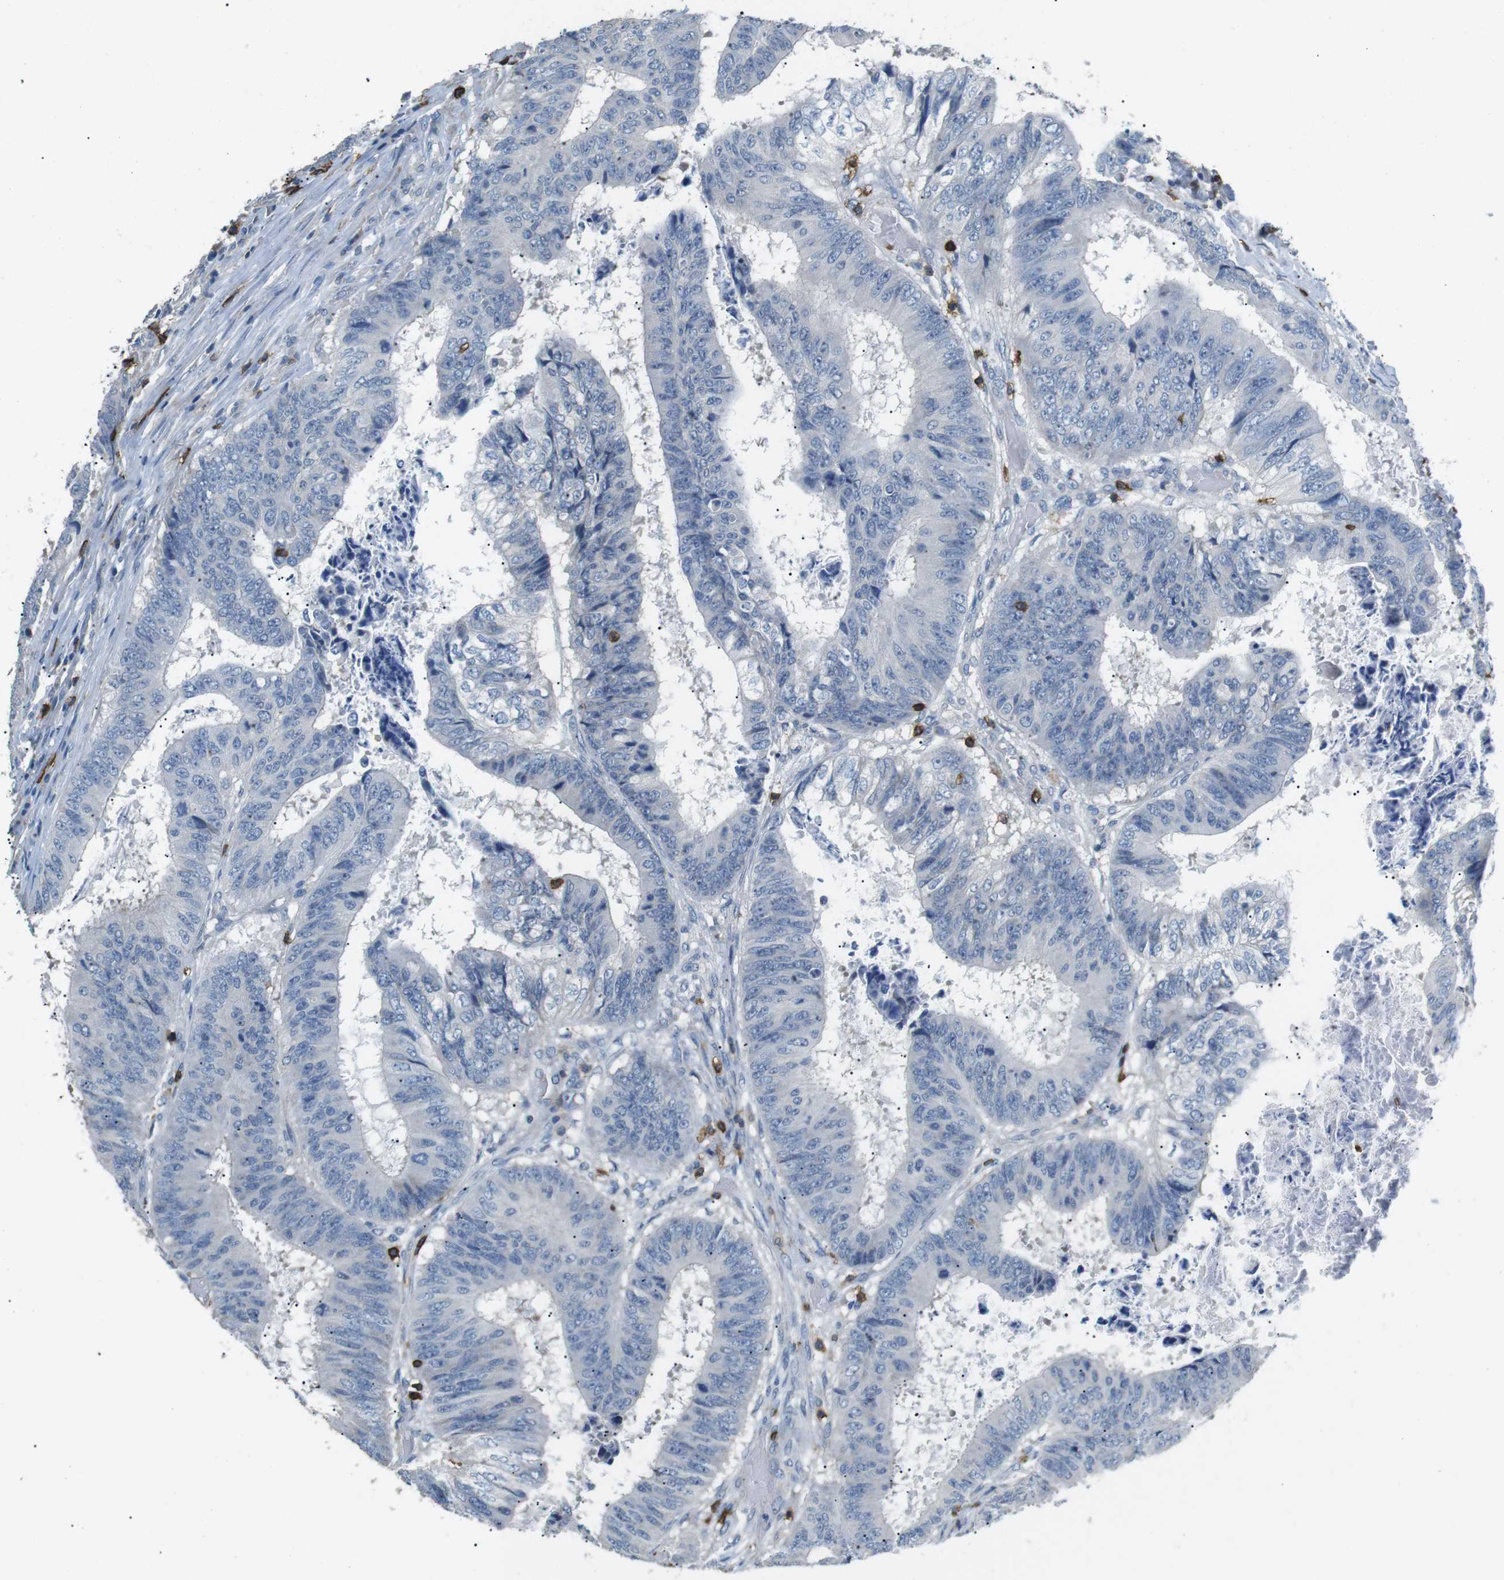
{"staining": {"intensity": "negative", "quantity": "none", "location": "none"}, "tissue": "colorectal cancer", "cell_type": "Tumor cells", "image_type": "cancer", "snomed": [{"axis": "morphology", "description": "Adenocarcinoma, NOS"}, {"axis": "topography", "description": "Rectum"}], "caption": "Human colorectal cancer (adenocarcinoma) stained for a protein using IHC displays no positivity in tumor cells.", "gene": "CD6", "patient": {"sex": "male", "age": 72}}